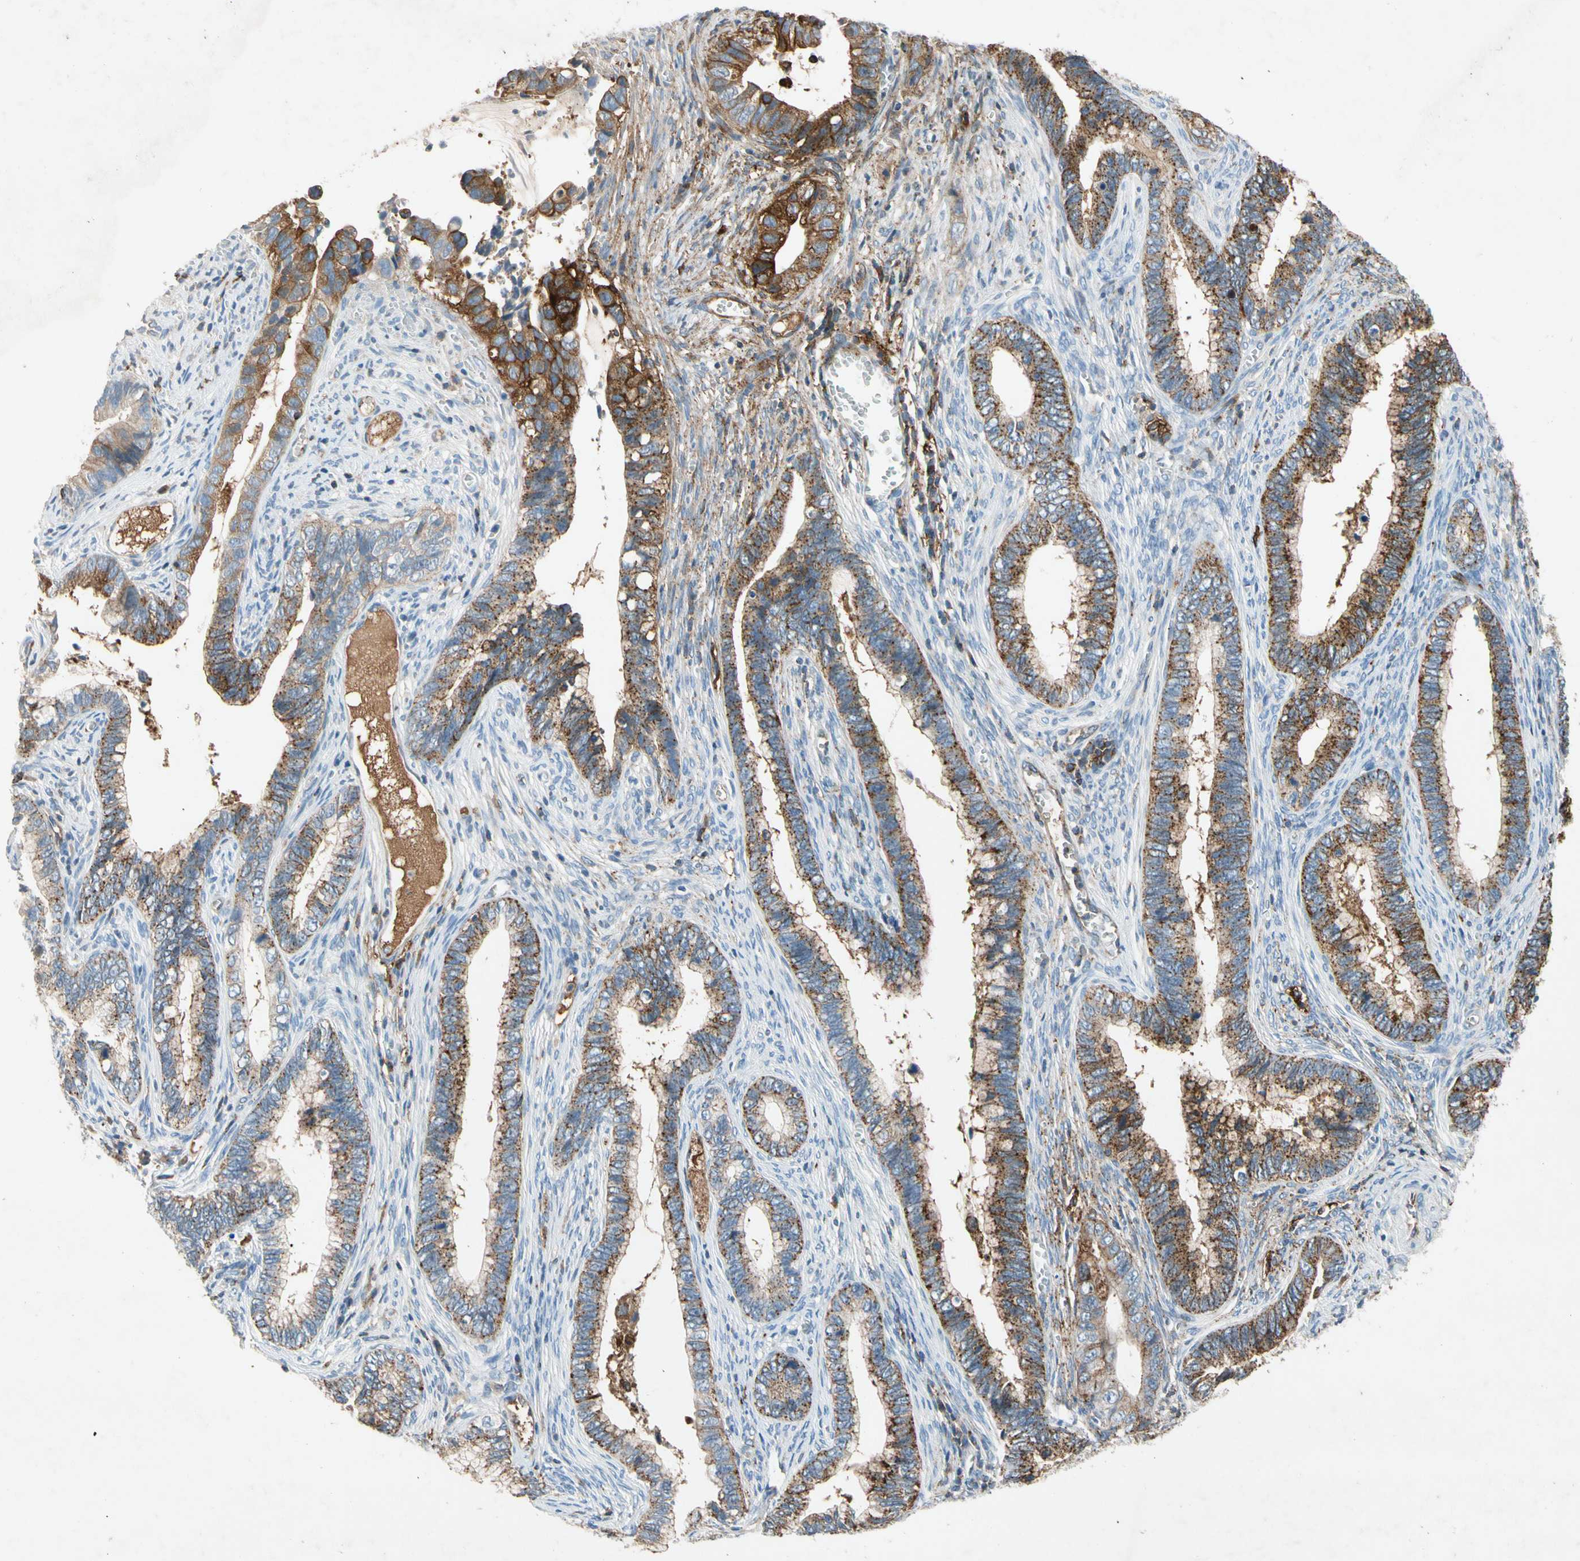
{"staining": {"intensity": "strong", "quantity": ">75%", "location": "cytoplasmic/membranous"}, "tissue": "cervical cancer", "cell_type": "Tumor cells", "image_type": "cancer", "snomed": [{"axis": "morphology", "description": "Adenocarcinoma, NOS"}, {"axis": "topography", "description": "Cervix"}], "caption": "Immunohistochemistry (IHC) of cervical cancer (adenocarcinoma) reveals high levels of strong cytoplasmic/membranous positivity in approximately >75% of tumor cells.", "gene": "NDFIP2", "patient": {"sex": "female", "age": 44}}